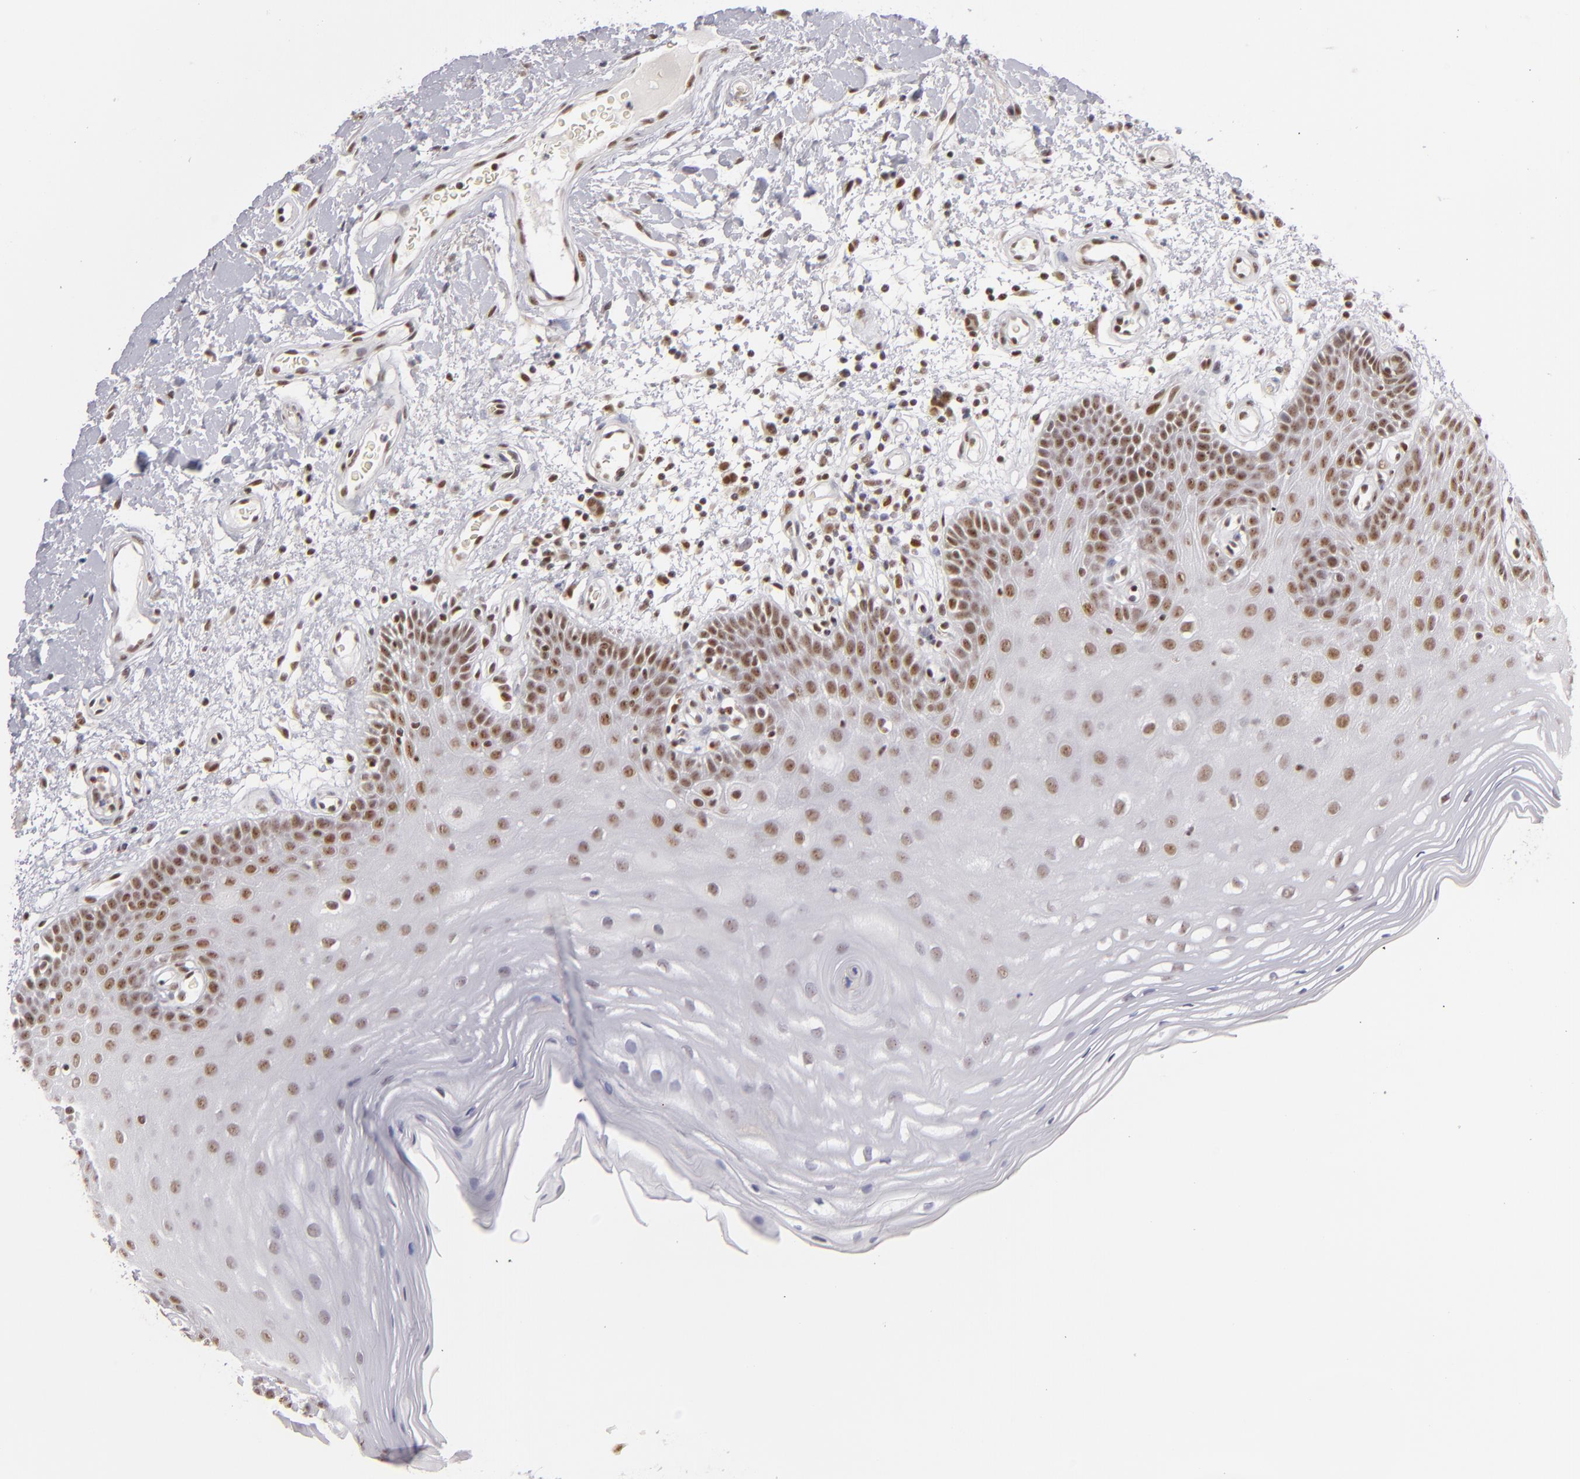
{"staining": {"intensity": "moderate", "quantity": ">75%", "location": "nuclear"}, "tissue": "oral mucosa", "cell_type": "Squamous epithelial cells", "image_type": "normal", "snomed": [{"axis": "morphology", "description": "Normal tissue, NOS"}, {"axis": "morphology", "description": "Squamous cell carcinoma, NOS"}, {"axis": "topography", "description": "Skeletal muscle"}, {"axis": "topography", "description": "Oral tissue"}, {"axis": "topography", "description": "Head-Neck"}], "caption": "Unremarkable oral mucosa exhibits moderate nuclear staining in about >75% of squamous epithelial cells.", "gene": "DAXX", "patient": {"sex": "male", "age": 71}}